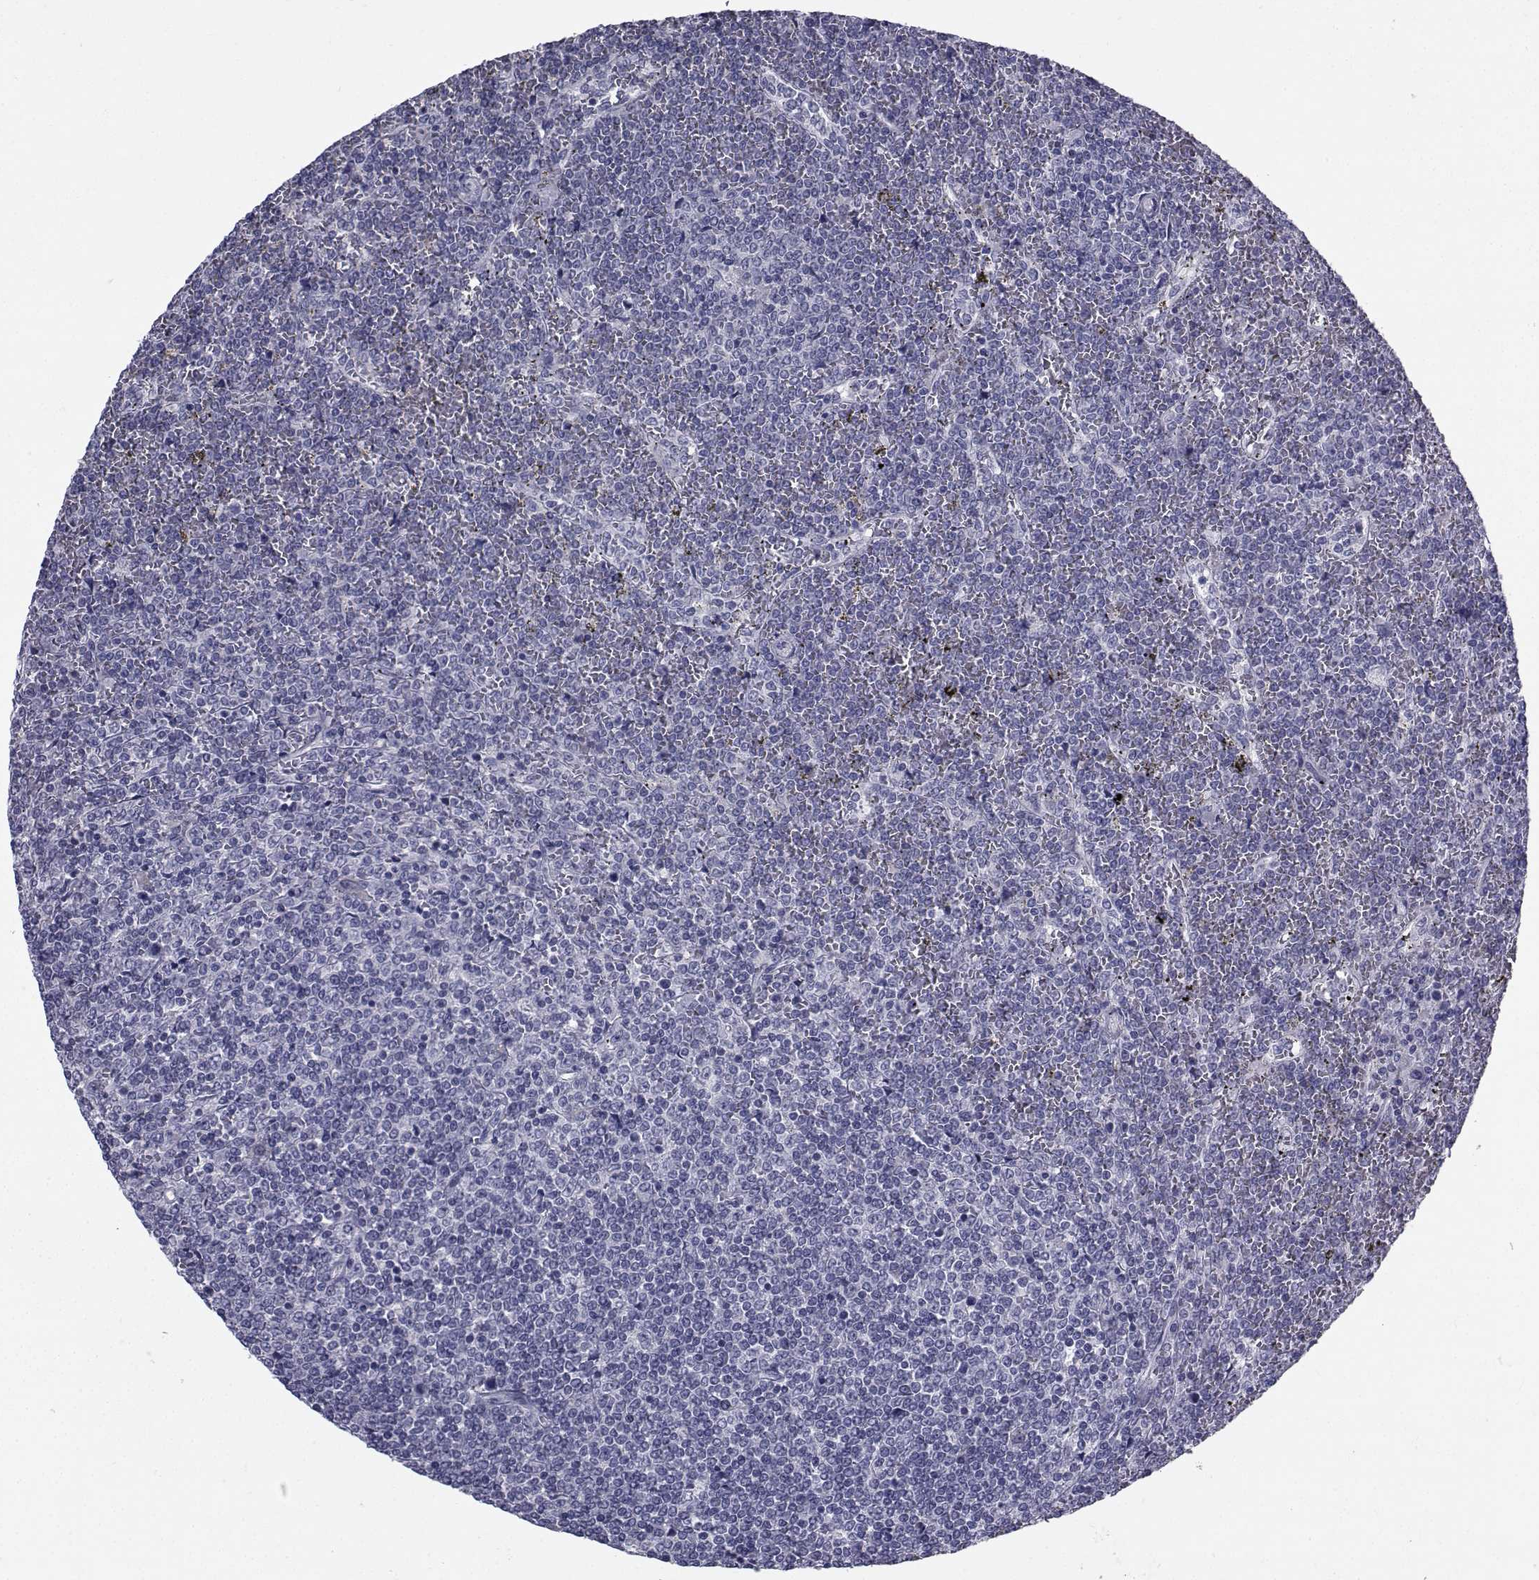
{"staining": {"intensity": "negative", "quantity": "none", "location": "none"}, "tissue": "lymphoma", "cell_type": "Tumor cells", "image_type": "cancer", "snomed": [{"axis": "morphology", "description": "Malignant lymphoma, non-Hodgkin's type, Low grade"}, {"axis": "topography", "description": "Spleen"}], "caption": "An image of lymphoma stained for a protein shows no brown staining in tumor cells.", "gene": "CHRNA1", "patient": {"sex": "female", "age": 19}}